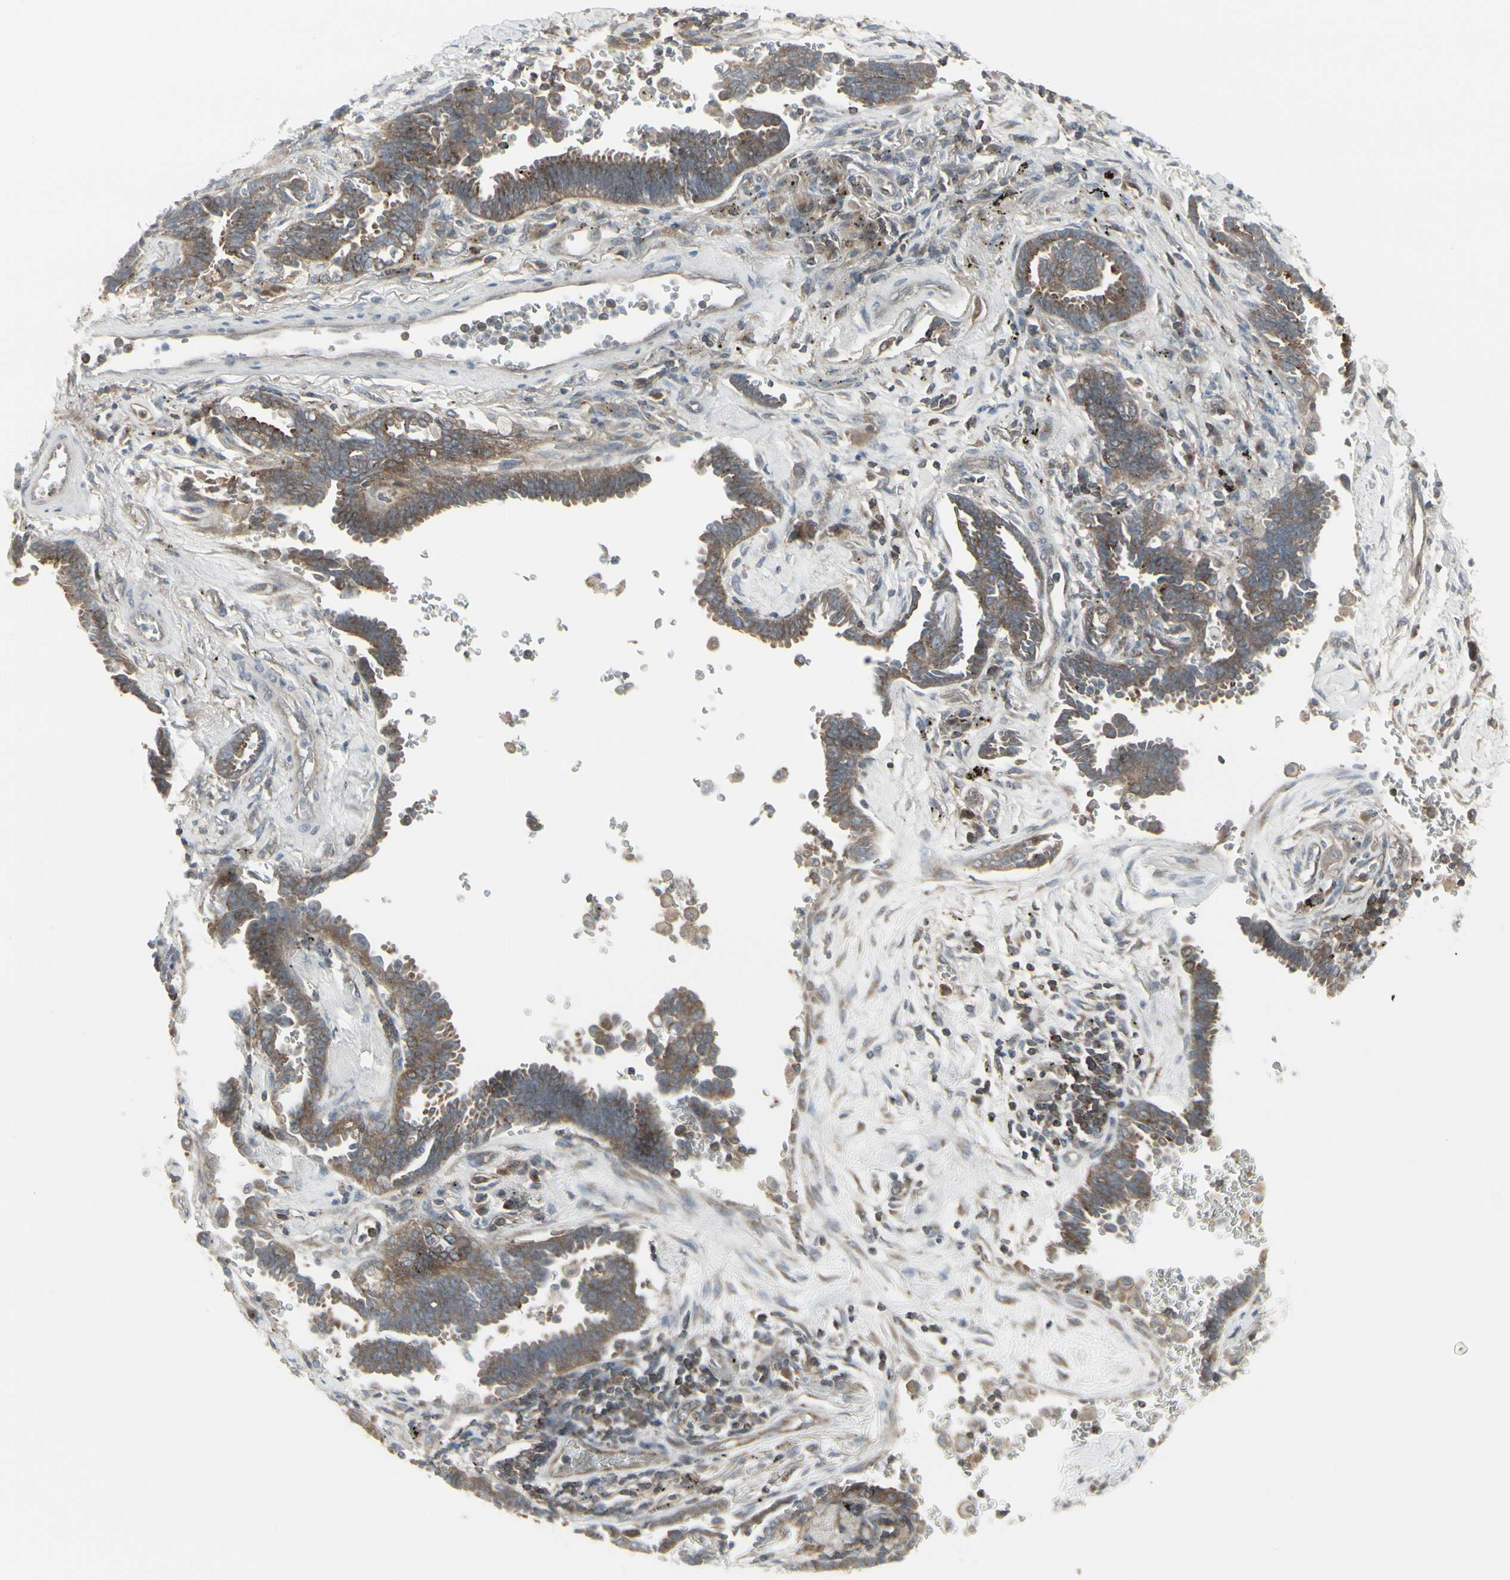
{"staining": {"intensity": "weak", "quantity": ">75%", "location": "cytoplasmic/membranous"}, "tissue": "lung cancer", "cell_type": "Tumor cells", "image_type": "cancer", "snomed": [{"axis": "morphology", "description": "Adenocarcinoma, NOS"}, {"axis": "topography", "description": "Lung"}], "caption": "Human lung cancer (adenocarcinoma) stained for a protein (brown) reveals weak cytoplasmic/membranous positive expression in approximately >75% of tumor cells.", "gene": "EPS15", "patient": {"sex": "female", "age": 64}}